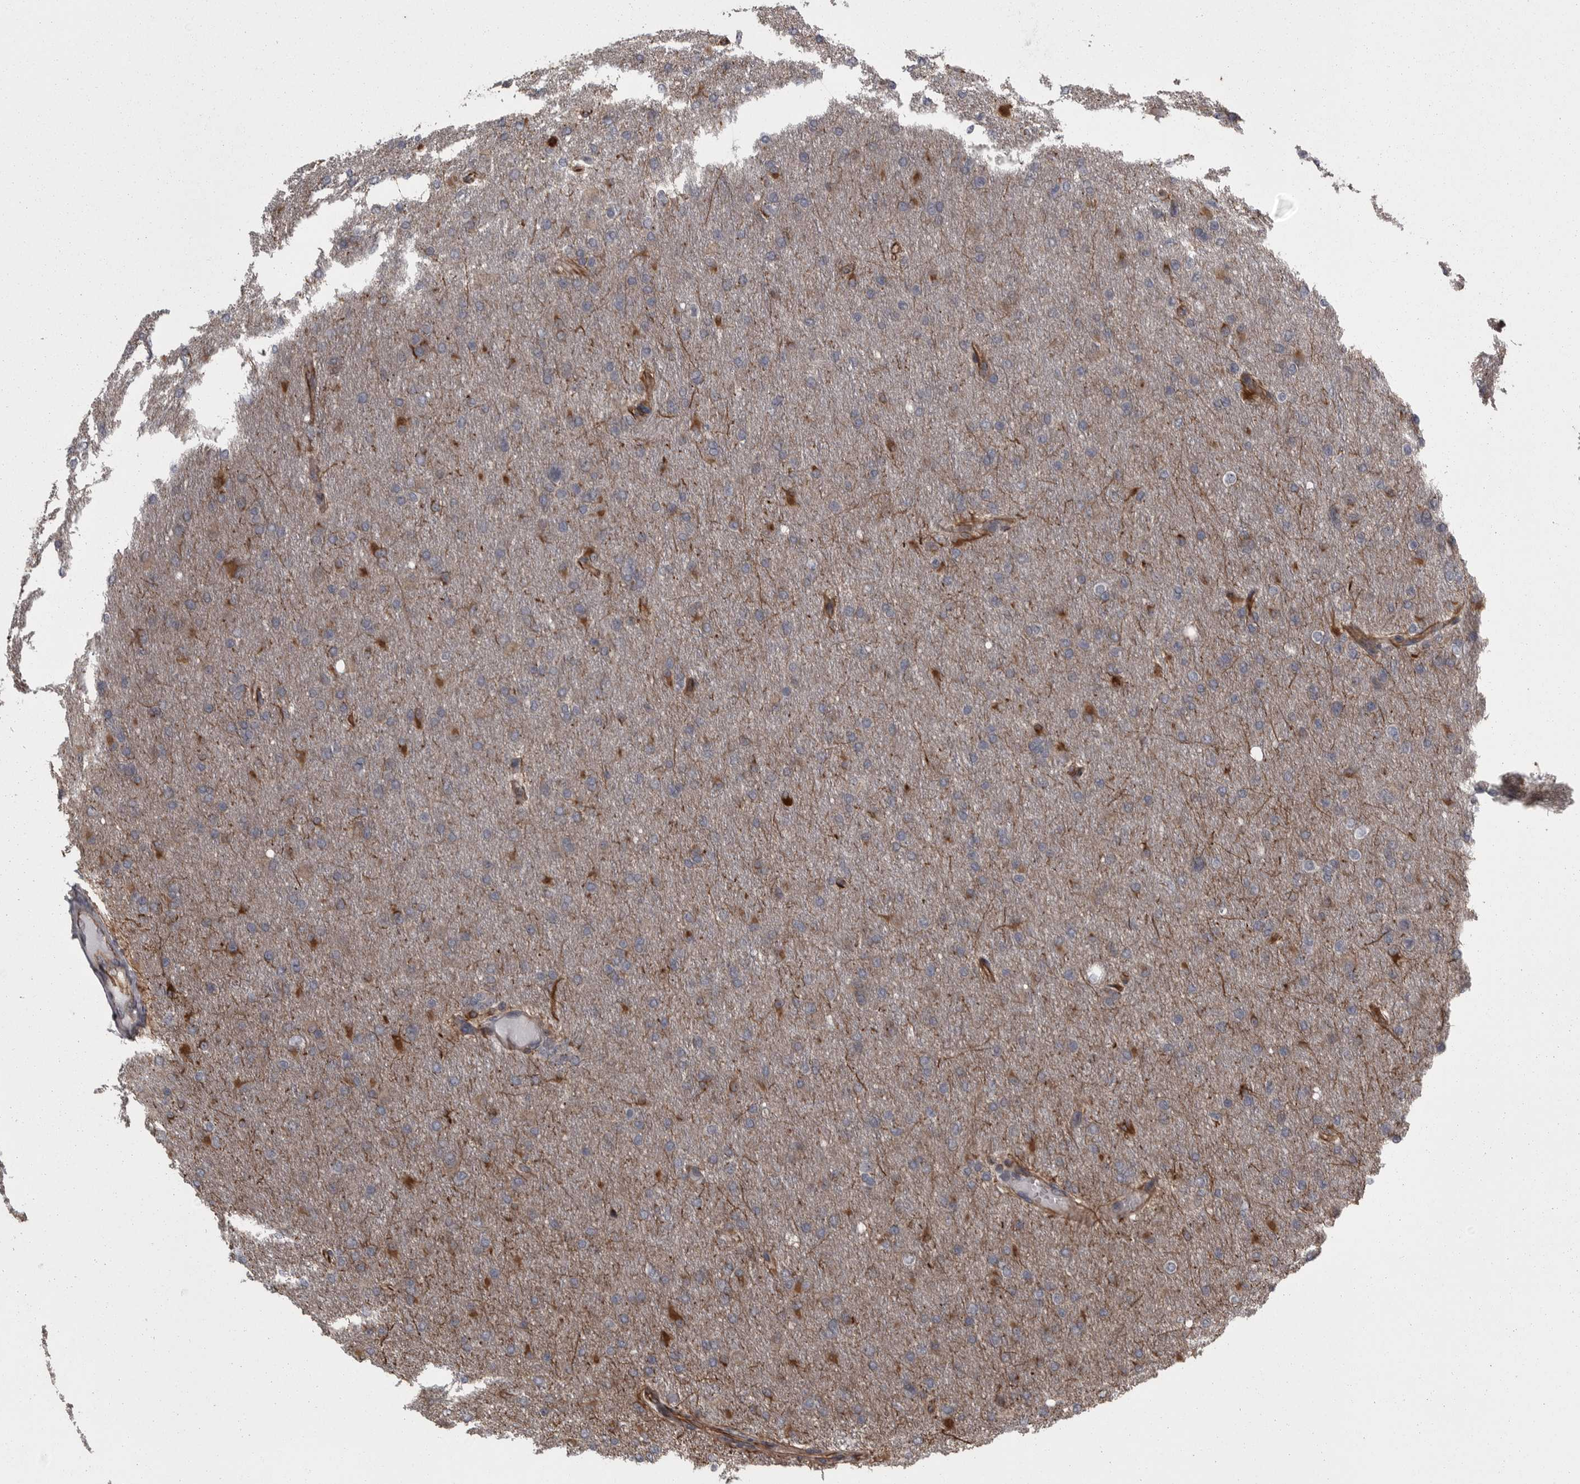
{"staining": {"intensity": "weak", "quantity": "25%-75%", "location": "cytoplasmic/membranous"}, "tissue": "glioma", "cell_type": "Tumor cells", "image_type": "cancer", "snomed": [{"axis": "morphology", "description": "Glioma, malignant, High grade"}, {"axis": "topography", "description": "Cerebral cortex"}], "caption": "Protein analysis of glioma tissue reveals weak cytoplasmic/membranous staining in approximately 25%-75% of tumor cells.", "gene": "FAAP100", "patient": {"sex": "female", "age": 36}}